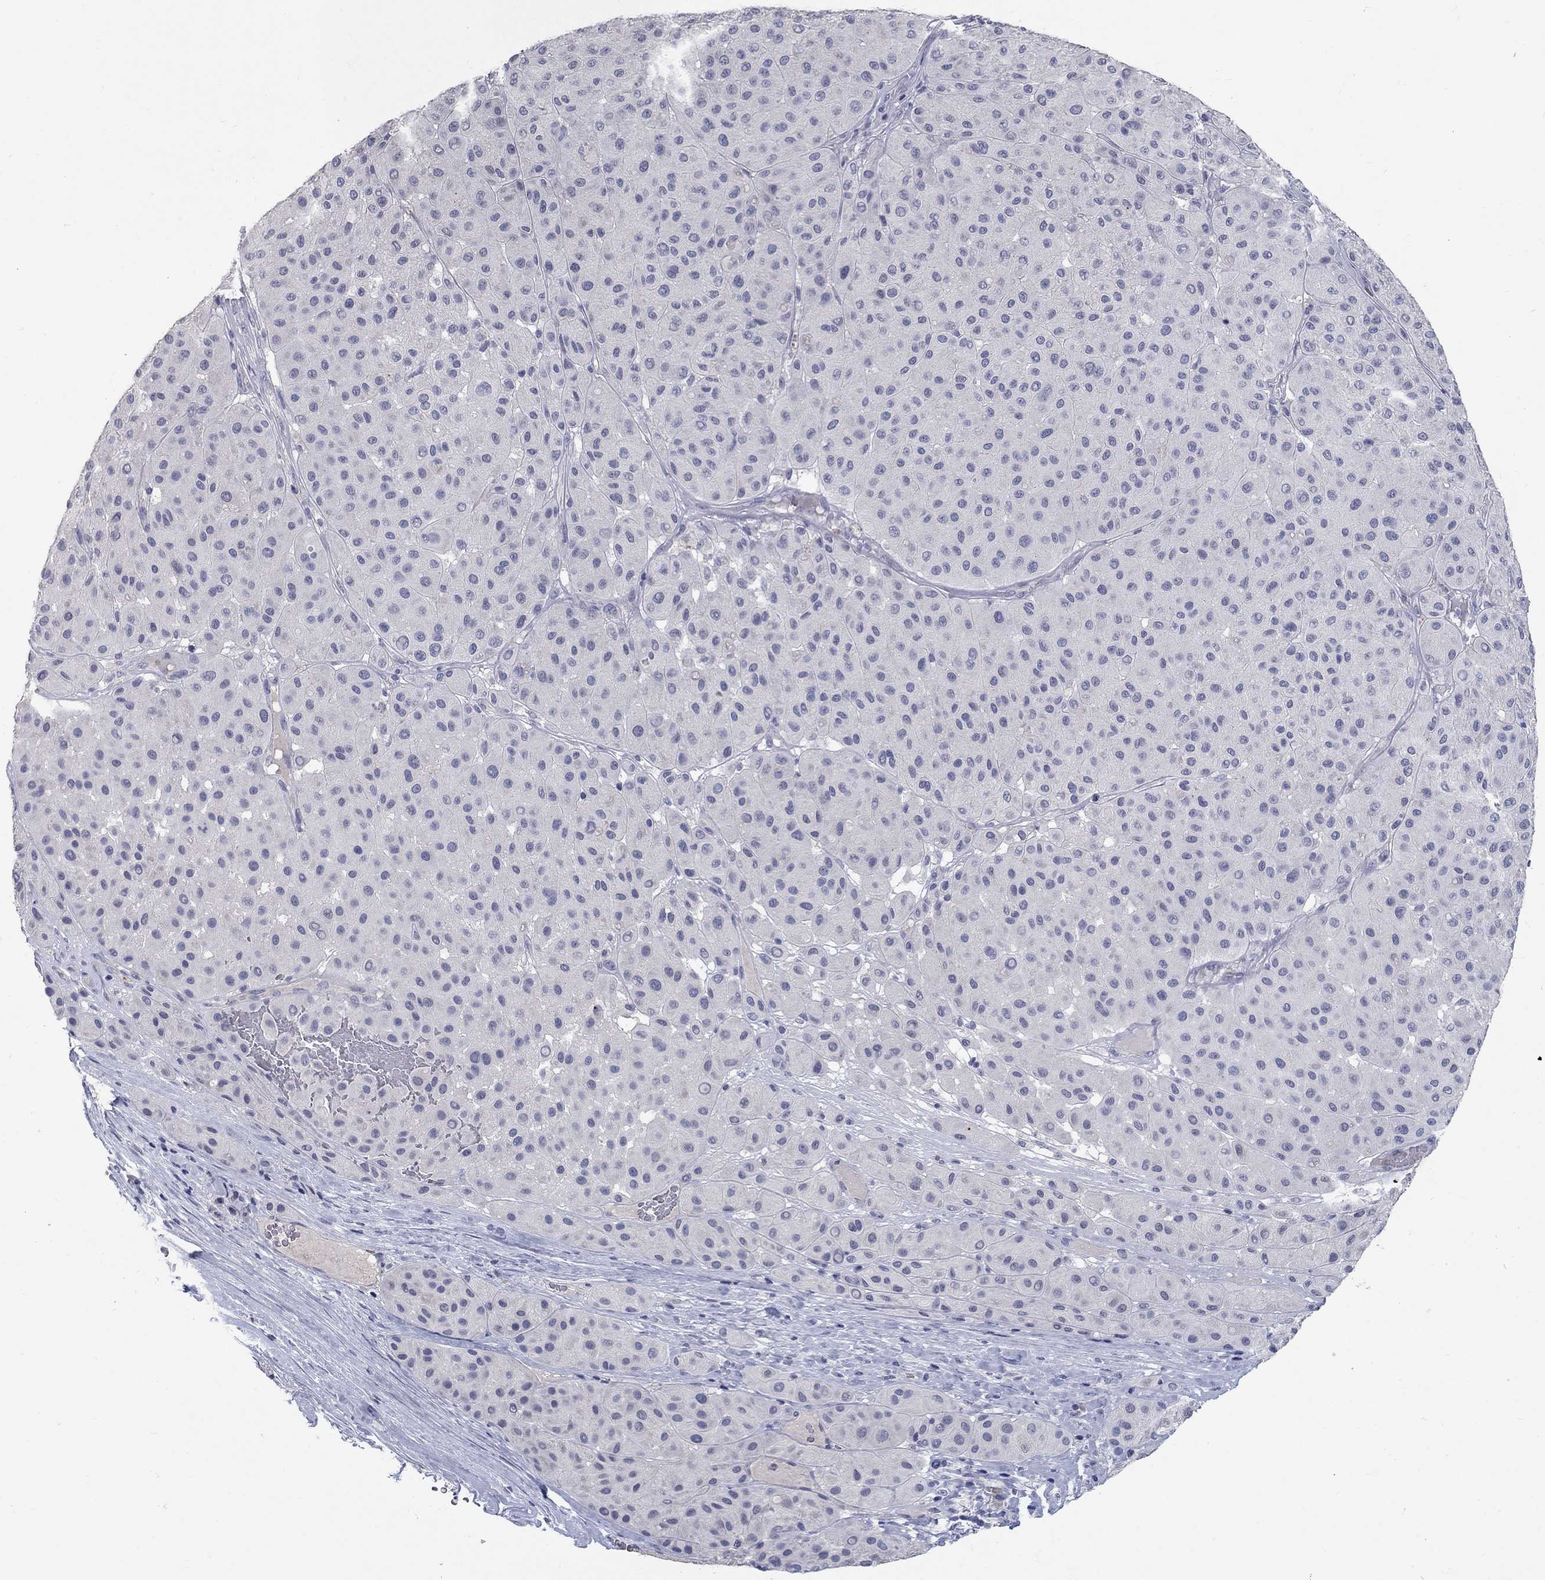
{"staining": {"intensity": "negative", "quantity": "none", "location": "none"}, "tissue": "melanoma", "cell_type": "Tumor cells", "image_type": "cancer", "snomed": [{"axis": "morphology", "description": "Malignant melanoma, Metastatic site"}, {"axis": "topography", "description": "Smooth muscle"}], "caption": "Tumor cells are negative for brown protein staining in malignant melanoma (metastatic site). (DAB IHC visualized using brightfield microscopy, high magnification).", "gene": "PTH1R", "patient": {"sex": "male", "age": 41}}